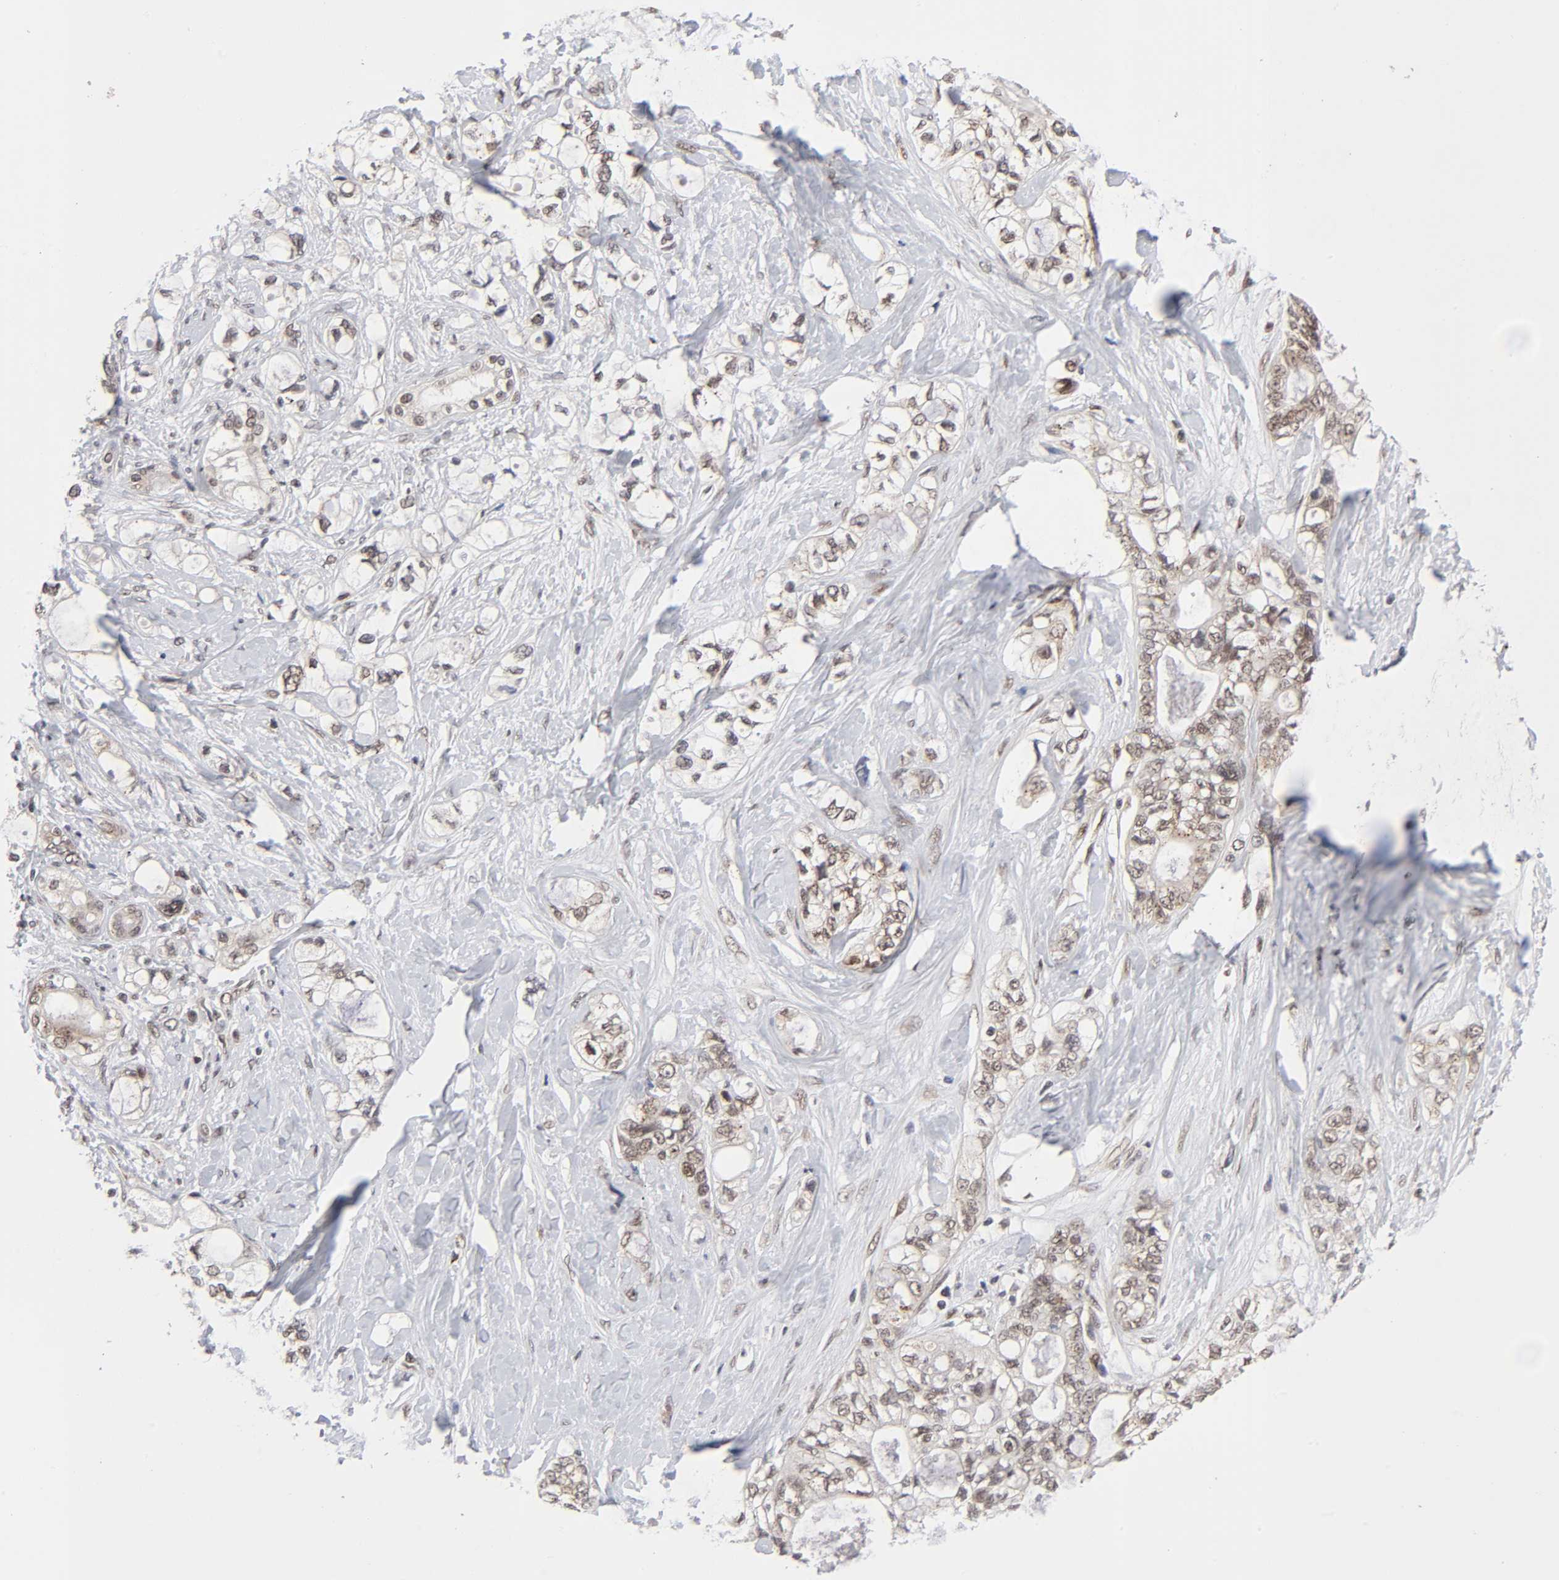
{"staining": {"intensity": "weak", "quantity": ">75%", "location": "cytoplasmic/membranous,nuclear"}, "tissue": "pancreatic cancer", "cell_type": "Tumor cells", "image_type": "cancer", "snomed": [{"axis": "morphology", "description": "Adenocarcinoma, NOS"}, {"axis": "topography", "description": "Pancreas"}], "caption": "Protein analysis of pancreatic cancer (adenocarcinoma) tissue exhibits weak cytoplasmic/membranous and nuclear positivity in approximately >75% of tumor cells.", "gene": "EP300", "patient": {"sex": "male", "age": 70}}